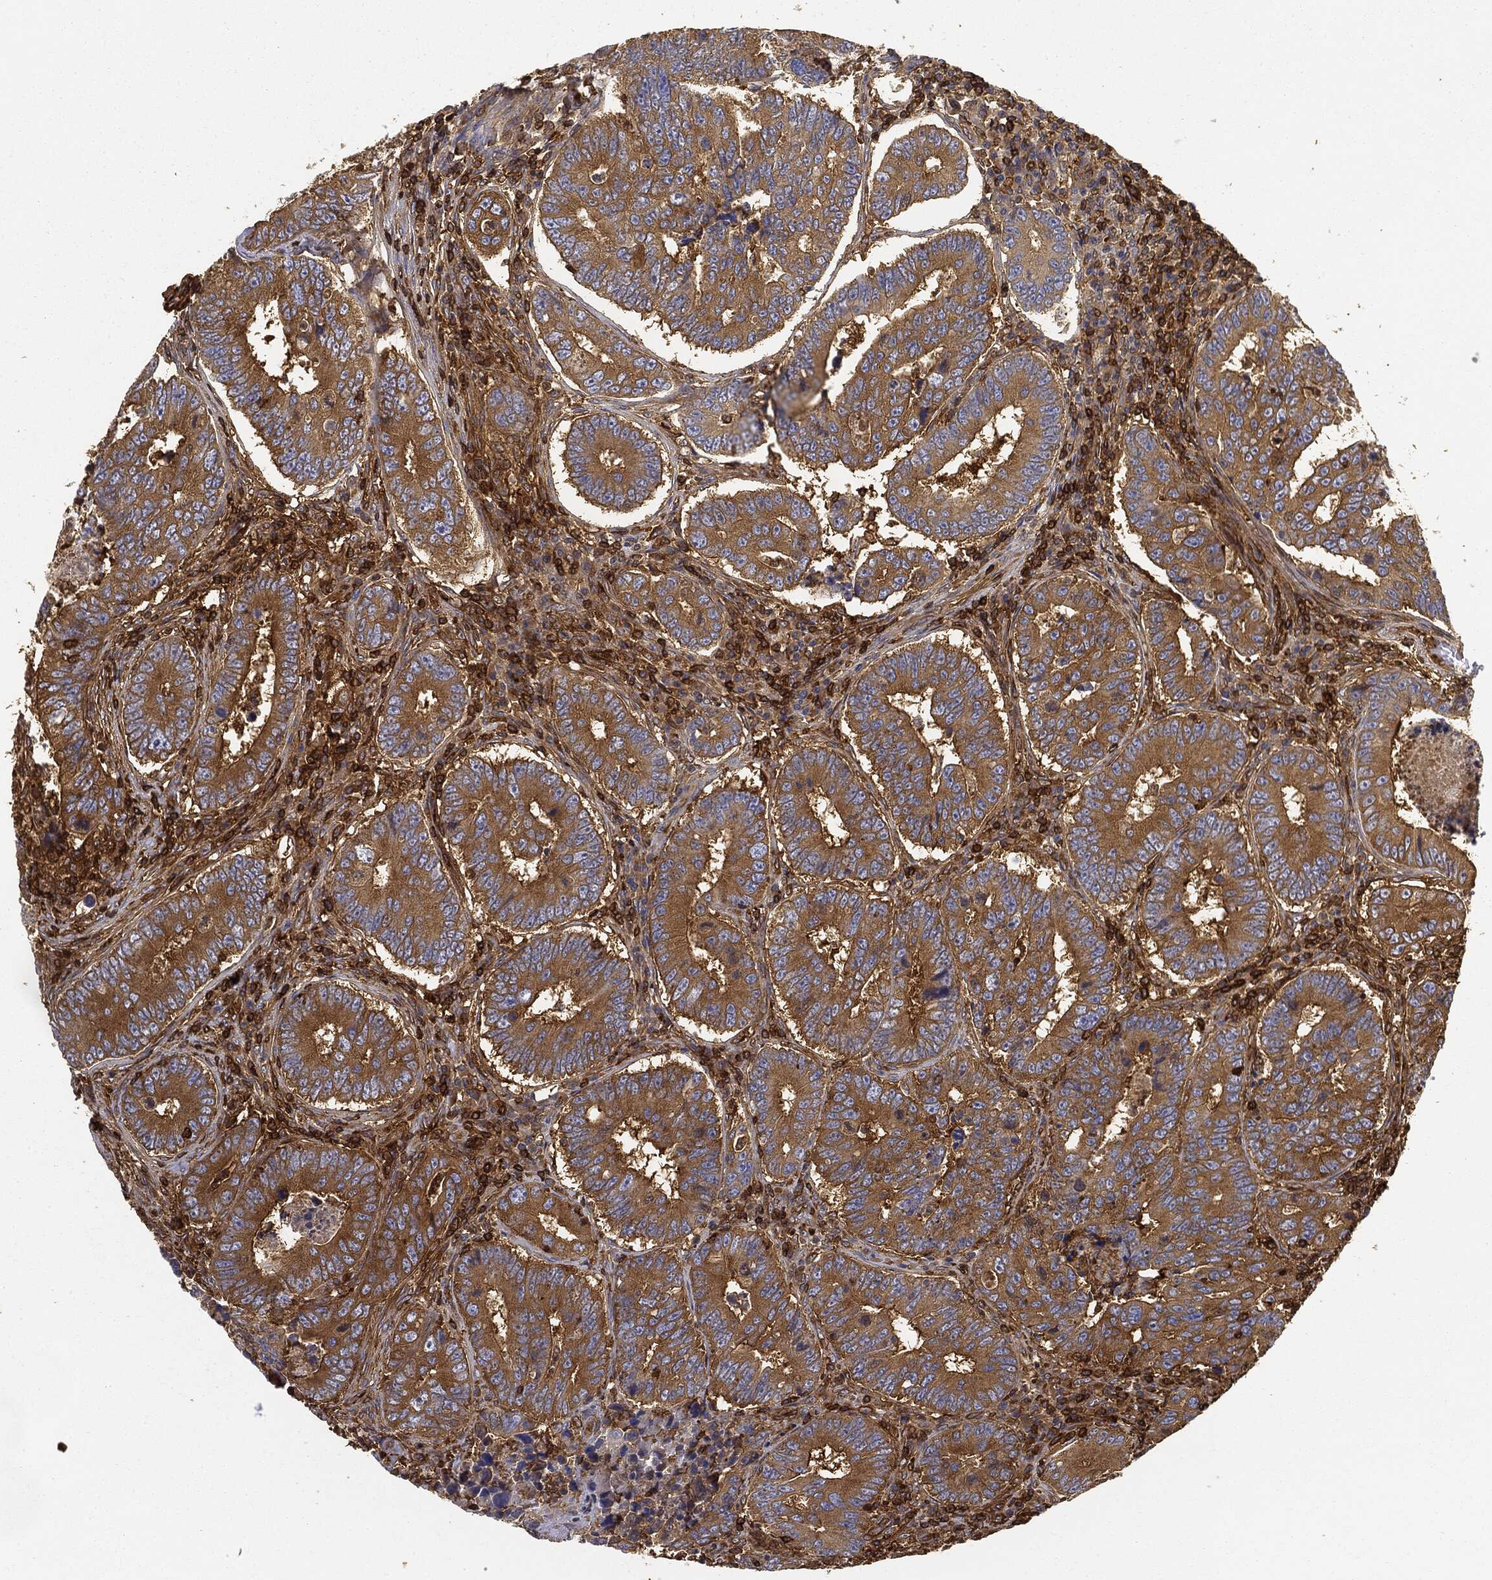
{"staining": {"intensity": "strong", "quantity": "25%-75%", "location": "cytoplasmic/membranous"}, "tissue": "colorectal cancer", "cell_type": "Tumor cells", "image_type": "cancer", "snomed": [{"axis": "morphology", "description": "Adenocarcinoma, NOS"}, {"axis": "topography", "description": "Colon"}], "caption": "Approximately 25%-75% of tumor cells in human colorectal cancer demonstrate strong cytoplasmic/membranous protein staining as visualized by brown immunohistochemical staining.", "gene": "WDR1", "patient": {"sex": "female", "age": 72}}